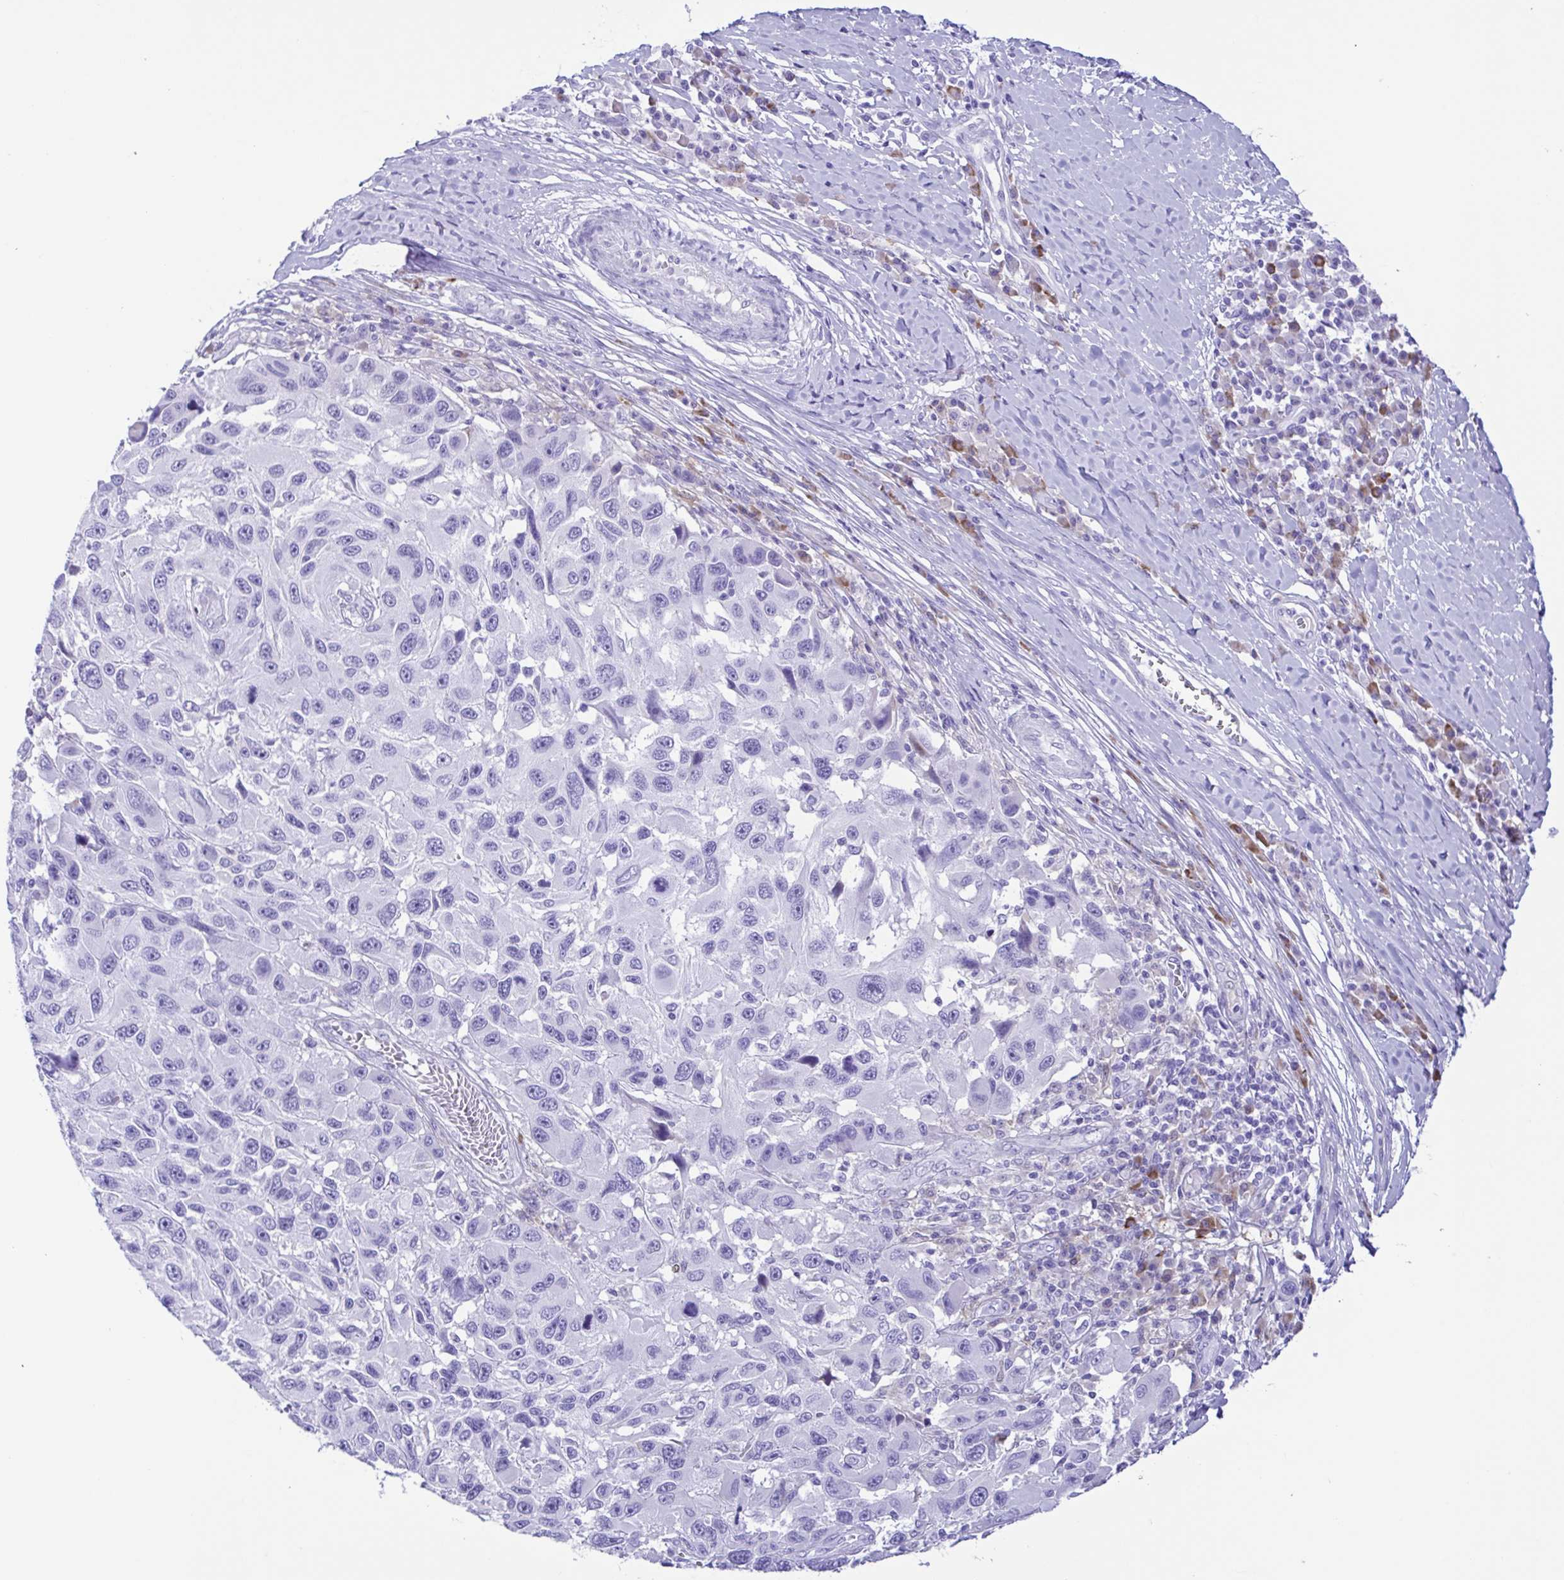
{"staining": {"intensity": "negative", "quantity": "none", "location": "none"}, "tissue": "melanoma", "cell_type": "Tumor cells", "image_type": "cancer", "snomed": [{"axis": "morphology", "description": "Malignant melanoma, NOS"}, {"axis": "topography", "description": "Skin"}], "caption": "This image is of malignant melanoma stained with immunohistochemistry to label a protein in brown with the nuclei are counter-stained blue. There is no positivity in tumor cells. (DAB (3,3'-diaminobenzidine) immunohistochemistry (IHC) with hematoxylin counter stain).", "gene": "GPR17", "patient": {"sex": "male", "age": 53}}